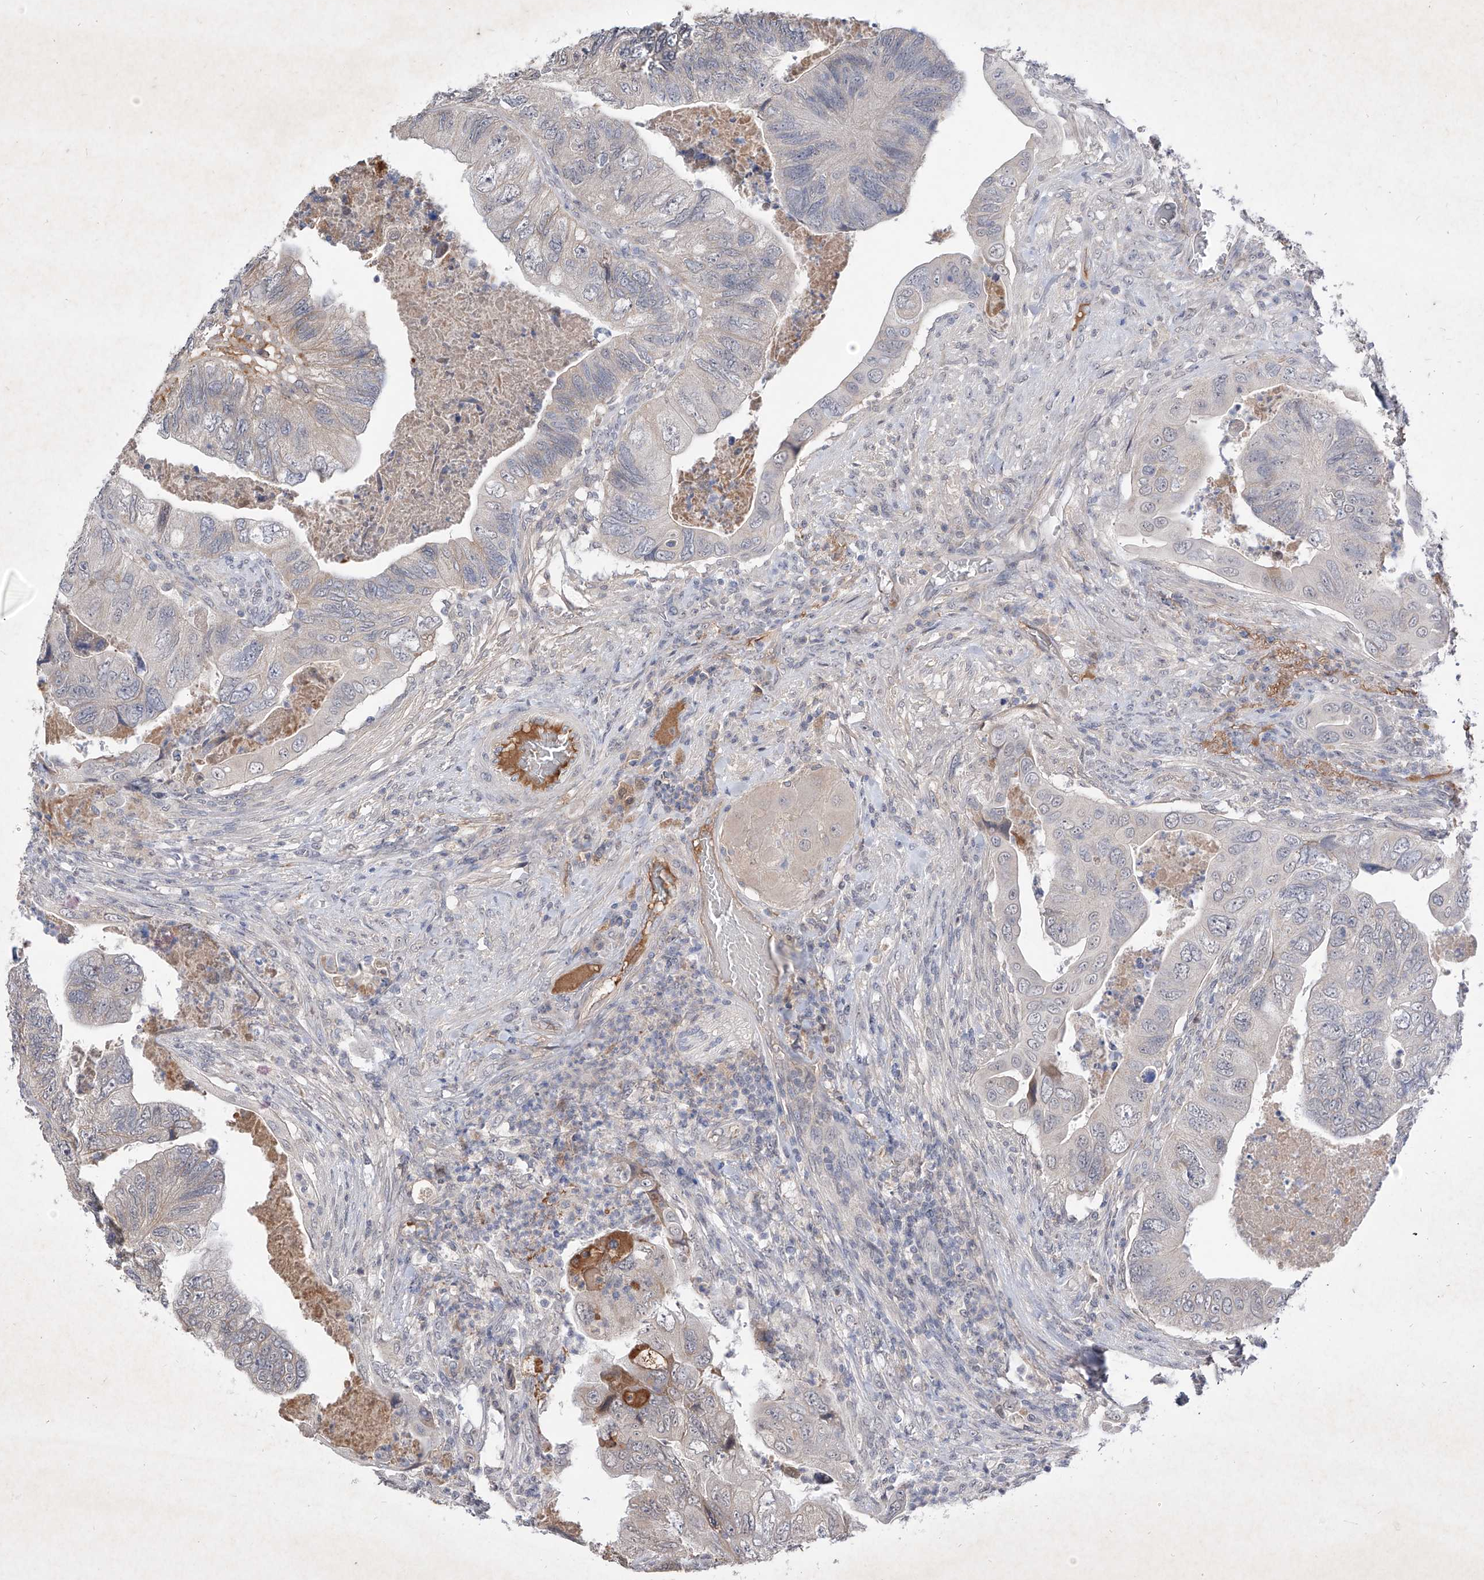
{"staining": {"intensity": "negative", "quantity": "none", "location": "none"}, "tissue": "colorectal cancer", "cell_type": "Tumor cells", "image_type": "cancer", "snomed": [{"axis": "morphology", "description": "Adenocarcinoma, NOS"}, {"axis": "topography", "description": "Rectum"}], "caption": "Immunohistochemistry (IHC) micrograph of neoplastic tissue: human colorectal cancer stained with DAB reveals no significant protein positivity in tumor cells.", "gene": "C4A", "patient": {"sex": "male", "age": 63}}